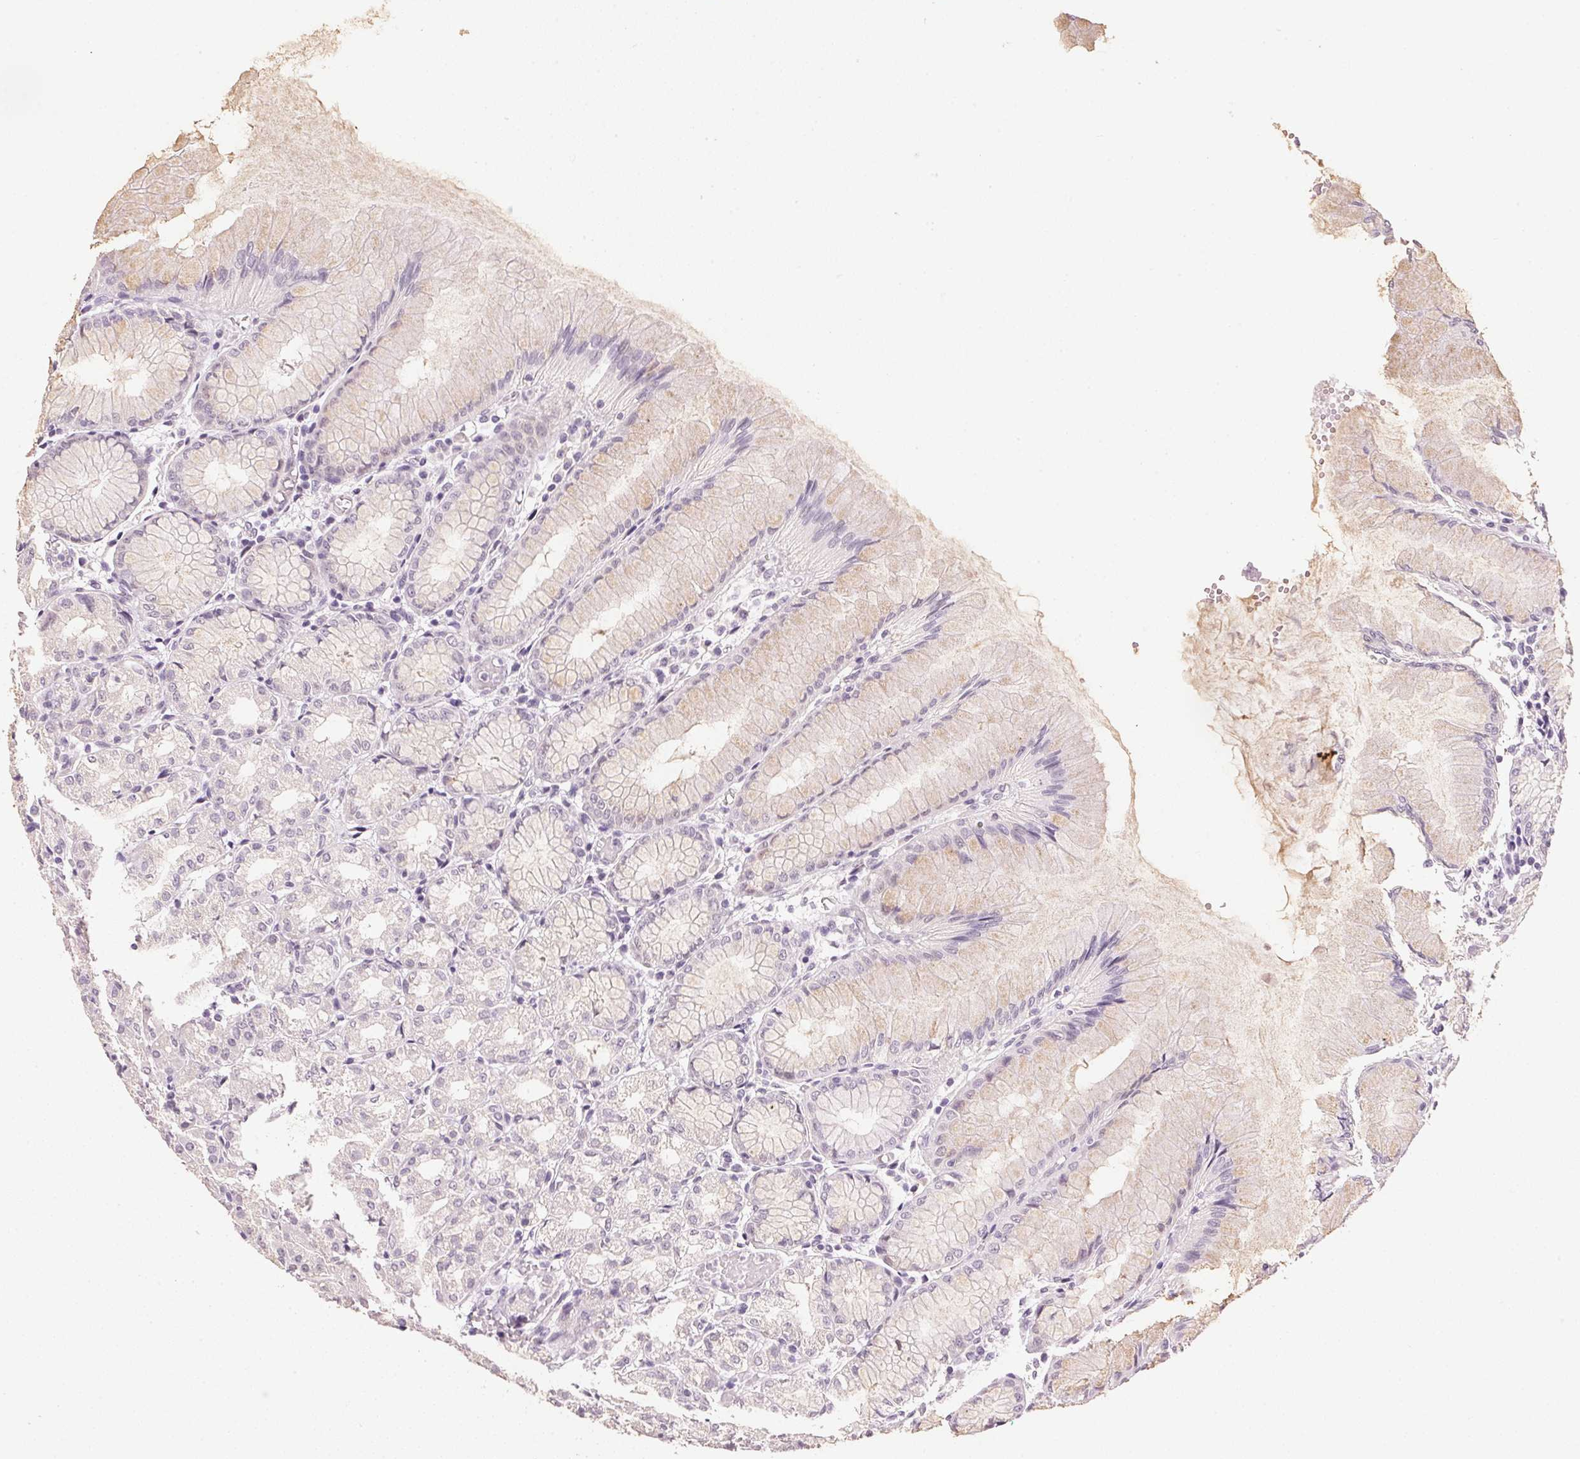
{"staining": {"intensity": "negative", "quantity": "none", "location": "none"}, "tissue": "stomach", "cell_type": "Glandular cells", "image_type": "normal", "snomed": [{"axis": "morphology", "description": "Normal tissue, NOS"}, {"axis": "topography", "description": "Stomach"}], "caption": "This is an immunohistochemistry histopathology image of benign human stomach. There is no positivity in glandular cells.", "gene": "IGFBP1", "patient": {"sex": "female", "age": 57}}